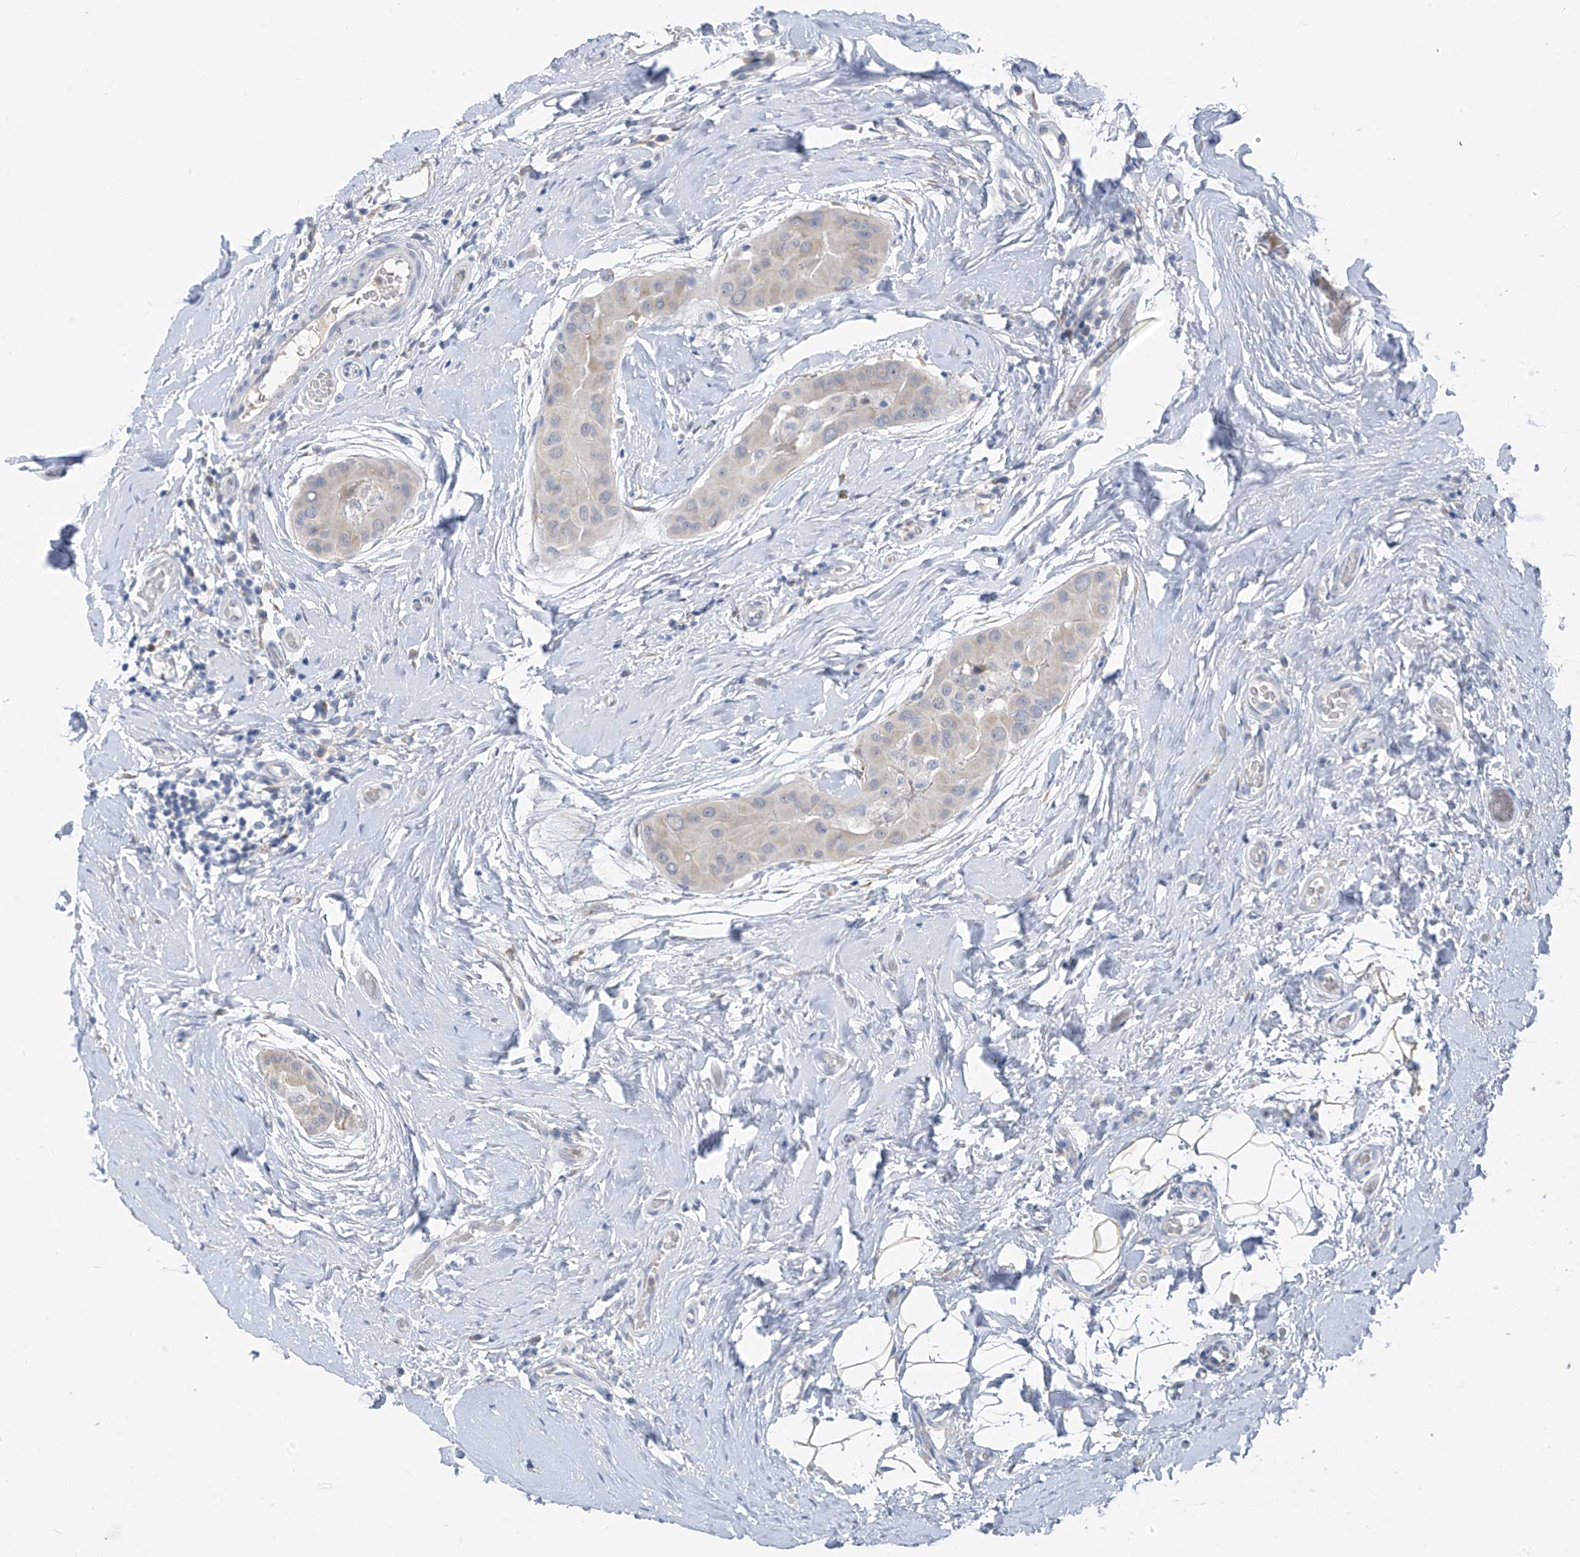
{"staining": {"intensity": "negative", "quantity": "none", "location": "none"}, "tissue": "thyroid cancer", "cell_type": "Tumor cells", "image_type": "cancer", "snomed": [{"axis": "morphology", "description": "Papillary adenocarcinoma, NOS"}, {"axis": "topography", "description": "Thyroid gland"}], "caption": "DAB (3,3'-diaminobenzidine) immunohistochemical staining of human thyroid cancer exhibits no significant staining in tumor cells.", "gene": "CYP4V2", "patient": {"sex": "male", "age": 33}}